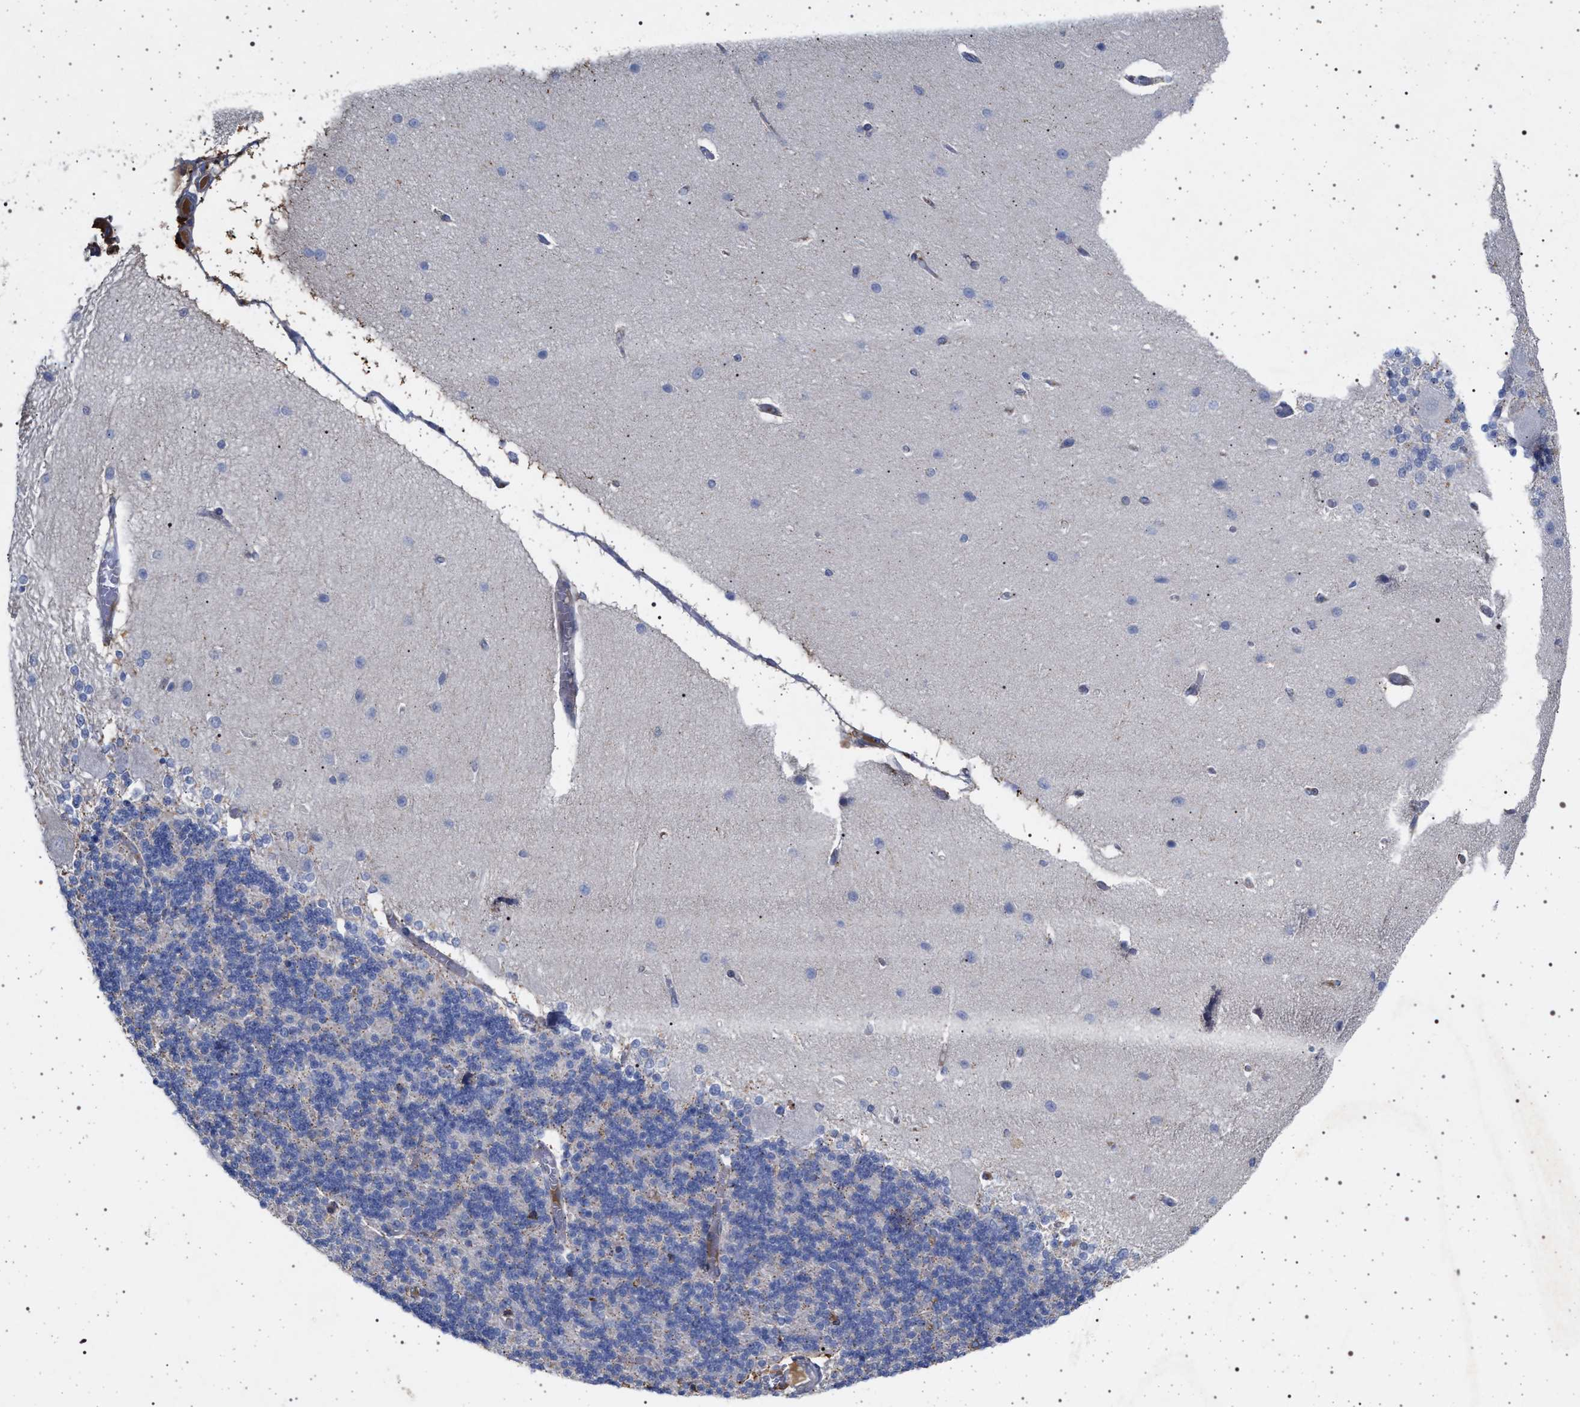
{"staining": {"intensity": "negative", "quantity": "none", "location": "none"}, "tissue": "cerebellum", "cell_type": "Cells in granular layer", "image_type": "normal", "snomed": [{"axis": "morphology", "description": "Normal tissue, NOS"}, {"axis": "topography", "description": "Cerebellum"}], "caption": "Micrograph shows no protein staining in cells in granular layer of benign cerebellum. (Immunohistochemistry (ihc), brightfield microscopy, high magnification).", "gene": "PLG", "patient": {"sex": "female", "age": 54}}